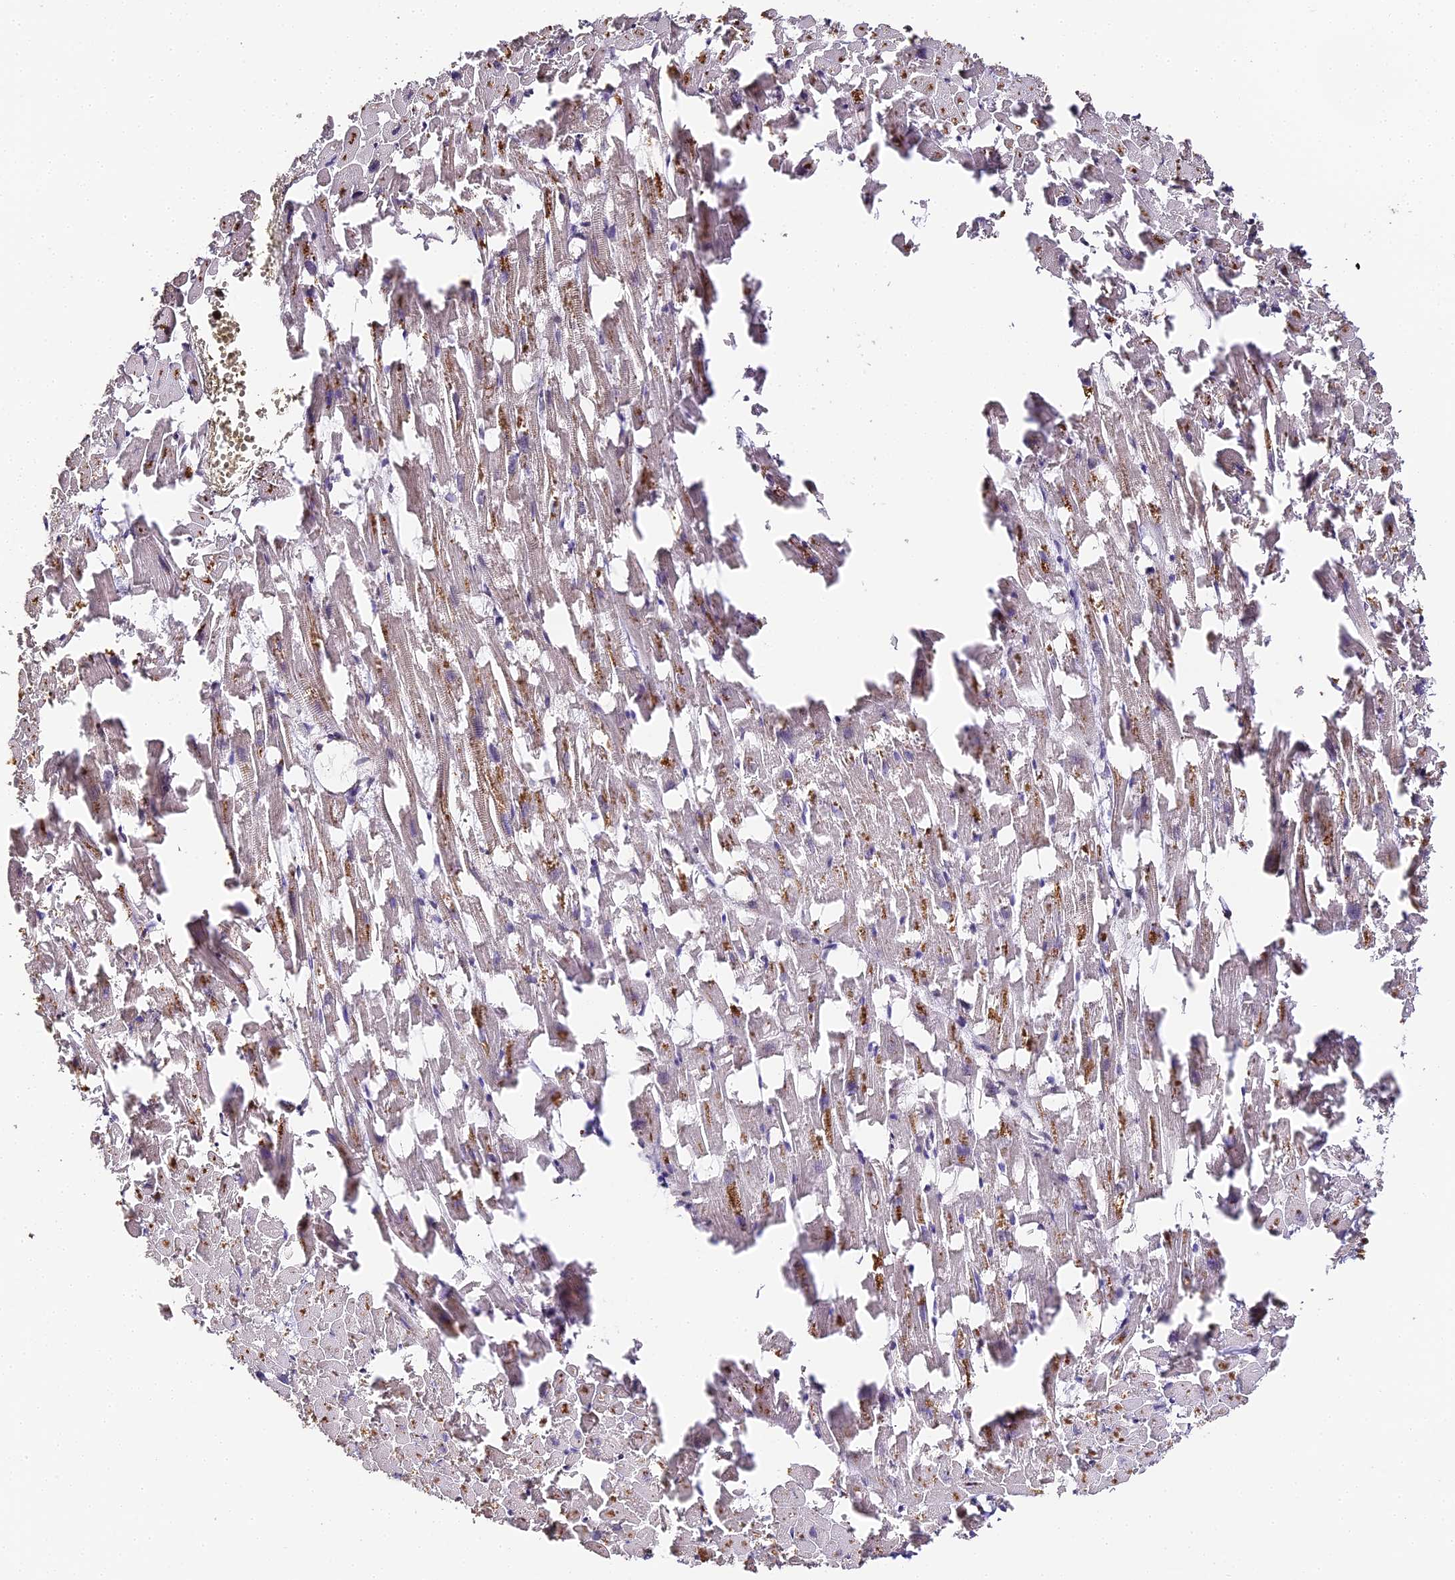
{"staining": {"intensity": "strong", "quantity": ">75%", "location": "nuclear"}, "tissue": "heart muscle", "cell_type": "Cardiomyocytes", "image_type": "normal", "snomed": [{"axis": "morphology", "description": "Normal tissue, NOS"}, {"axis": "topography", "description": "Heart"}], "caption": "Immunohistochemistry photomicrograph of unremarkable heart muscle: human heart muscle stained using immunohistochemistry (IHC) reveals high levels of strong protein expression localized specifically in the nuclear of cardiomyocytes, appearing as a nuclear brown color.", "gene": "HNRNPA1", "patient": {"sex": "female", "age": 64}}